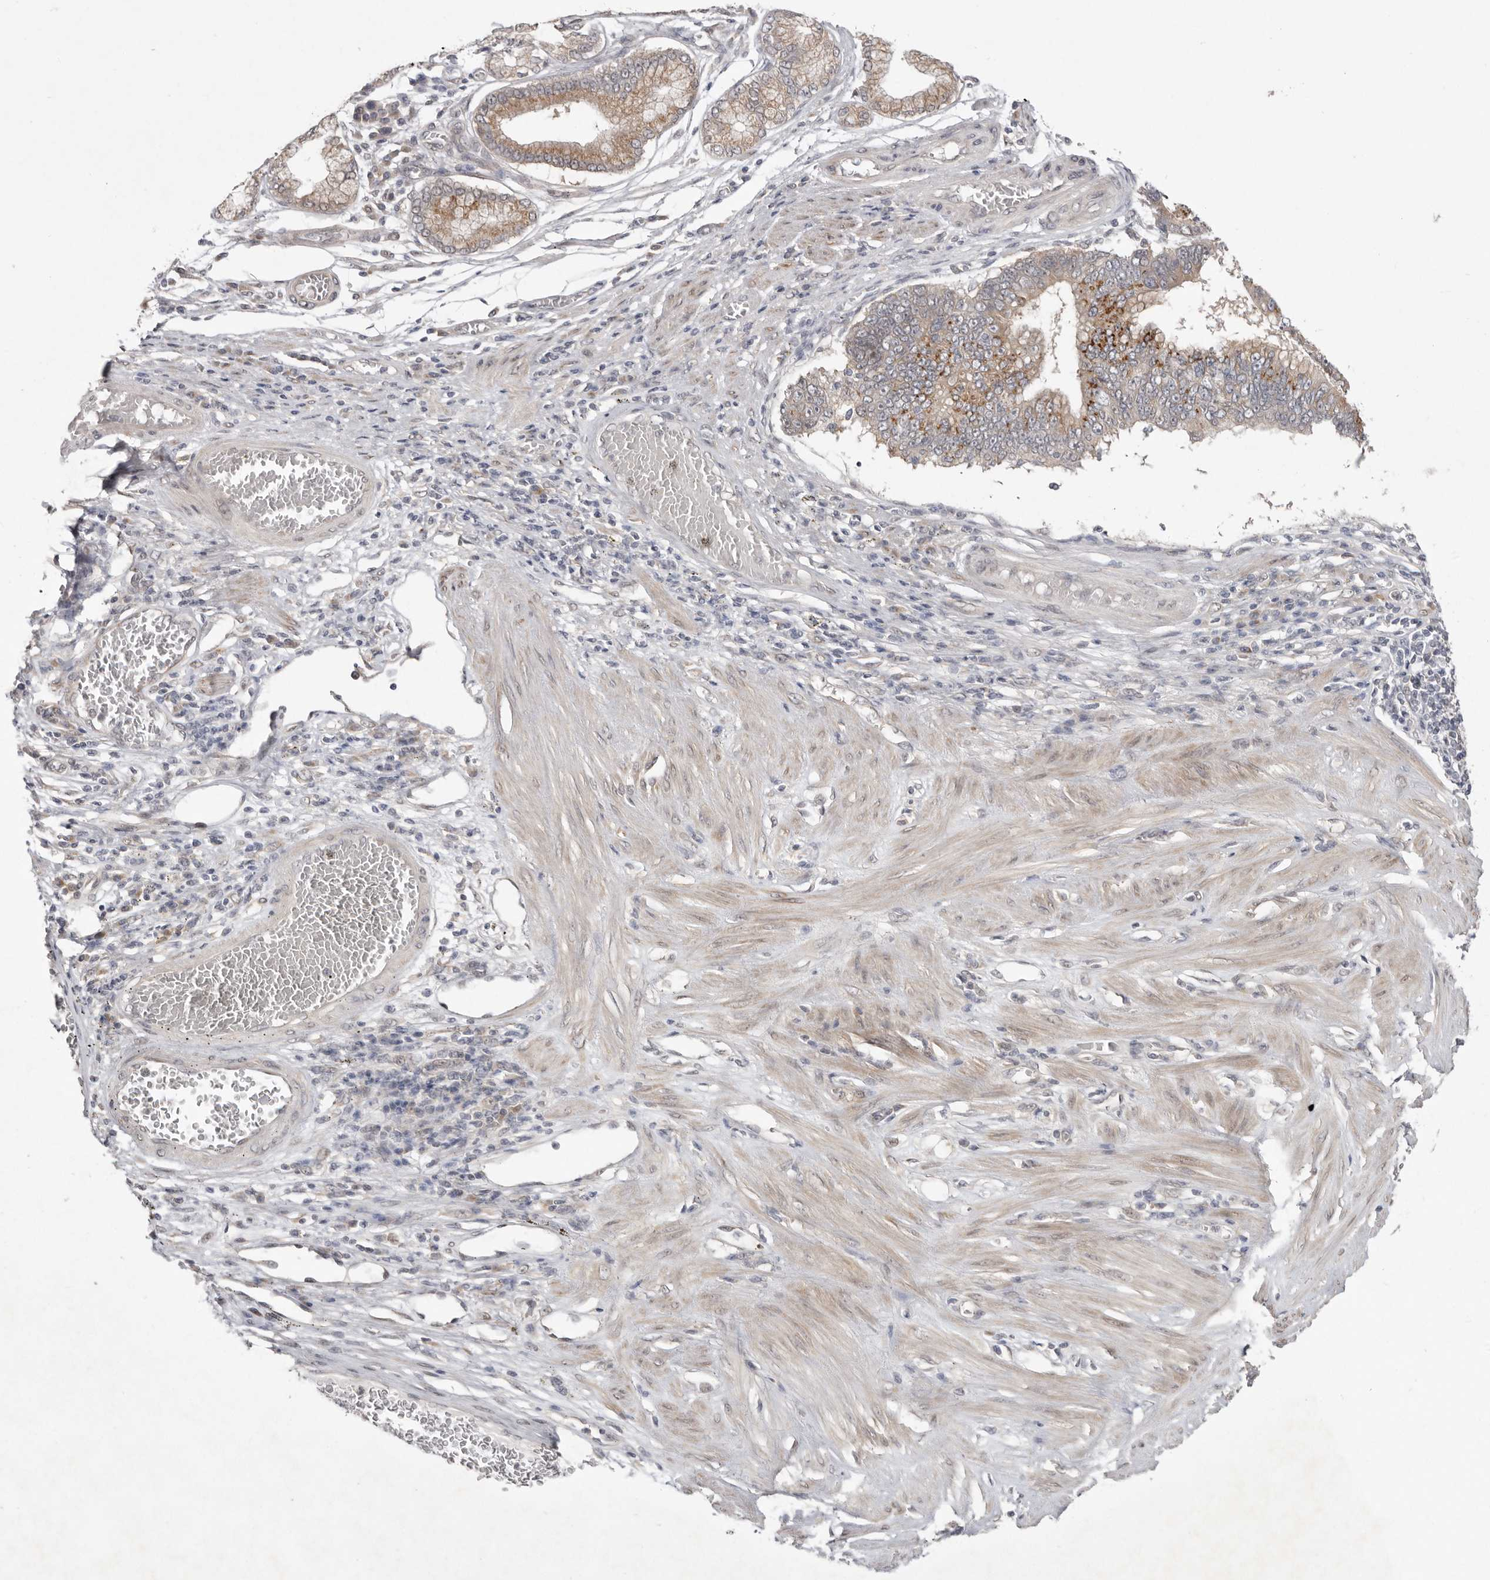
{"staining": {"intensity": "moderate", "quantity": "25%-75%", "location": "cytoplasmic/membranous"}, "tissue": "stomach cancer", "cell_type": "Tumor cells", "image_type": "cancer", "snomed": [{"axis": "morphology", "description": "Adenocarcinoma, NOS"}, {"axis": "topography", "description": "Stomach"}], "caption": "Protein staining by IHC displays moderate cytoplasmic/membranous staining in approximately 25%-75% of tumor cells in stomach adenocarcinoma. (Stains: DAB in brown, nuclei in blue, Microscopy: brightfield microscopy at high magnification).", "gene": "NSUN4", "patient": {"sex": "male", "age": 59}}